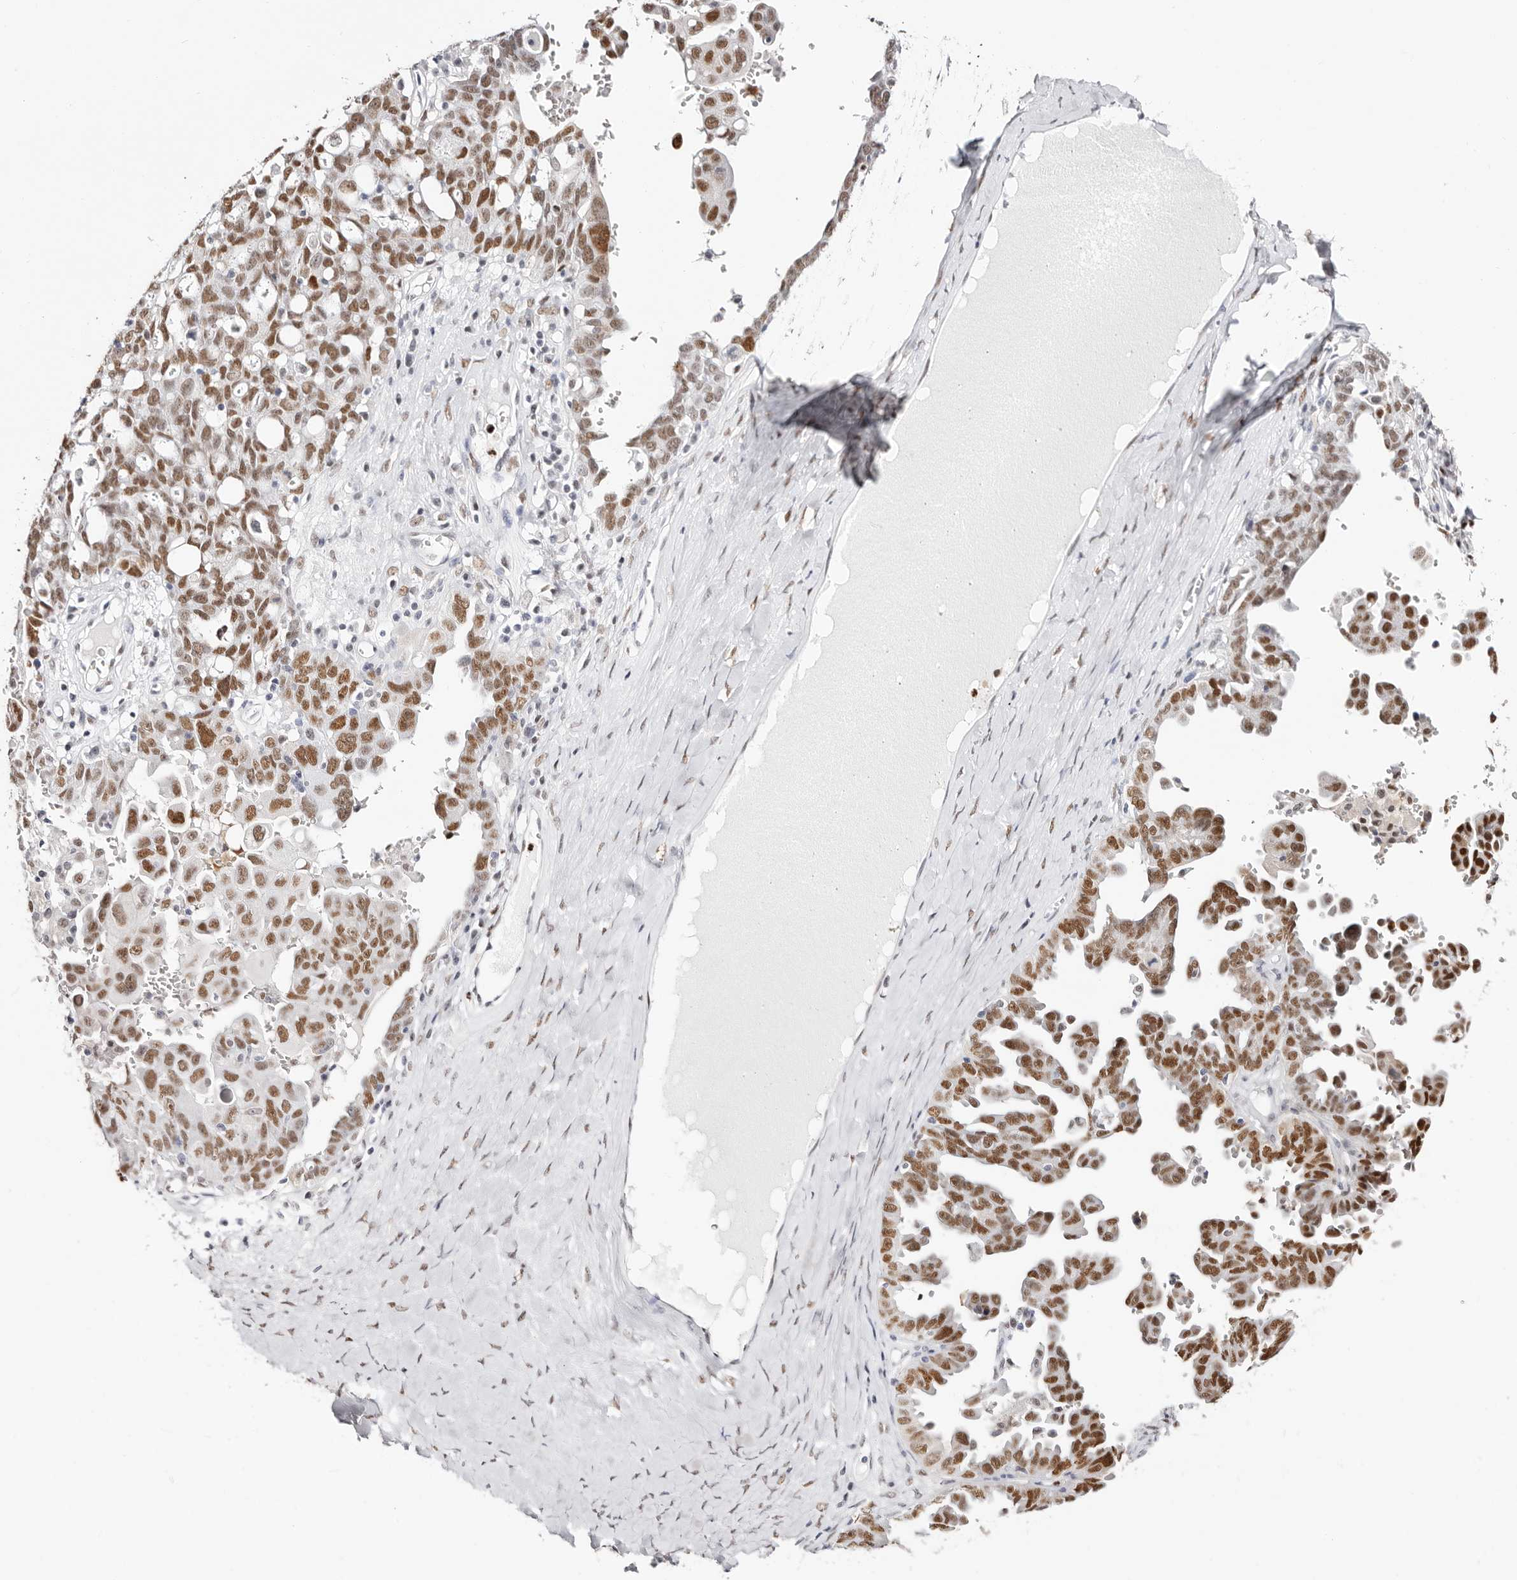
{"staining": {"intensity": "moderate", "quantity": ">75%", "location": "nuclear"}, "tissue": "ovarian cancer", "cell_type": "Tumor cells", "image_type": "cancer", "snomed": [{"axis": "morphology", "description": "Carcinoma, endometroid"}, {"axis": "topography", "description": "Ovary"}], "caption": "An image of ovarian endometroid carcinoma stained for a protein shows moderate nuclear brown staining in tumor cells.", "gene": "TKT", "patient": {"sex": "female", "age": 62}}